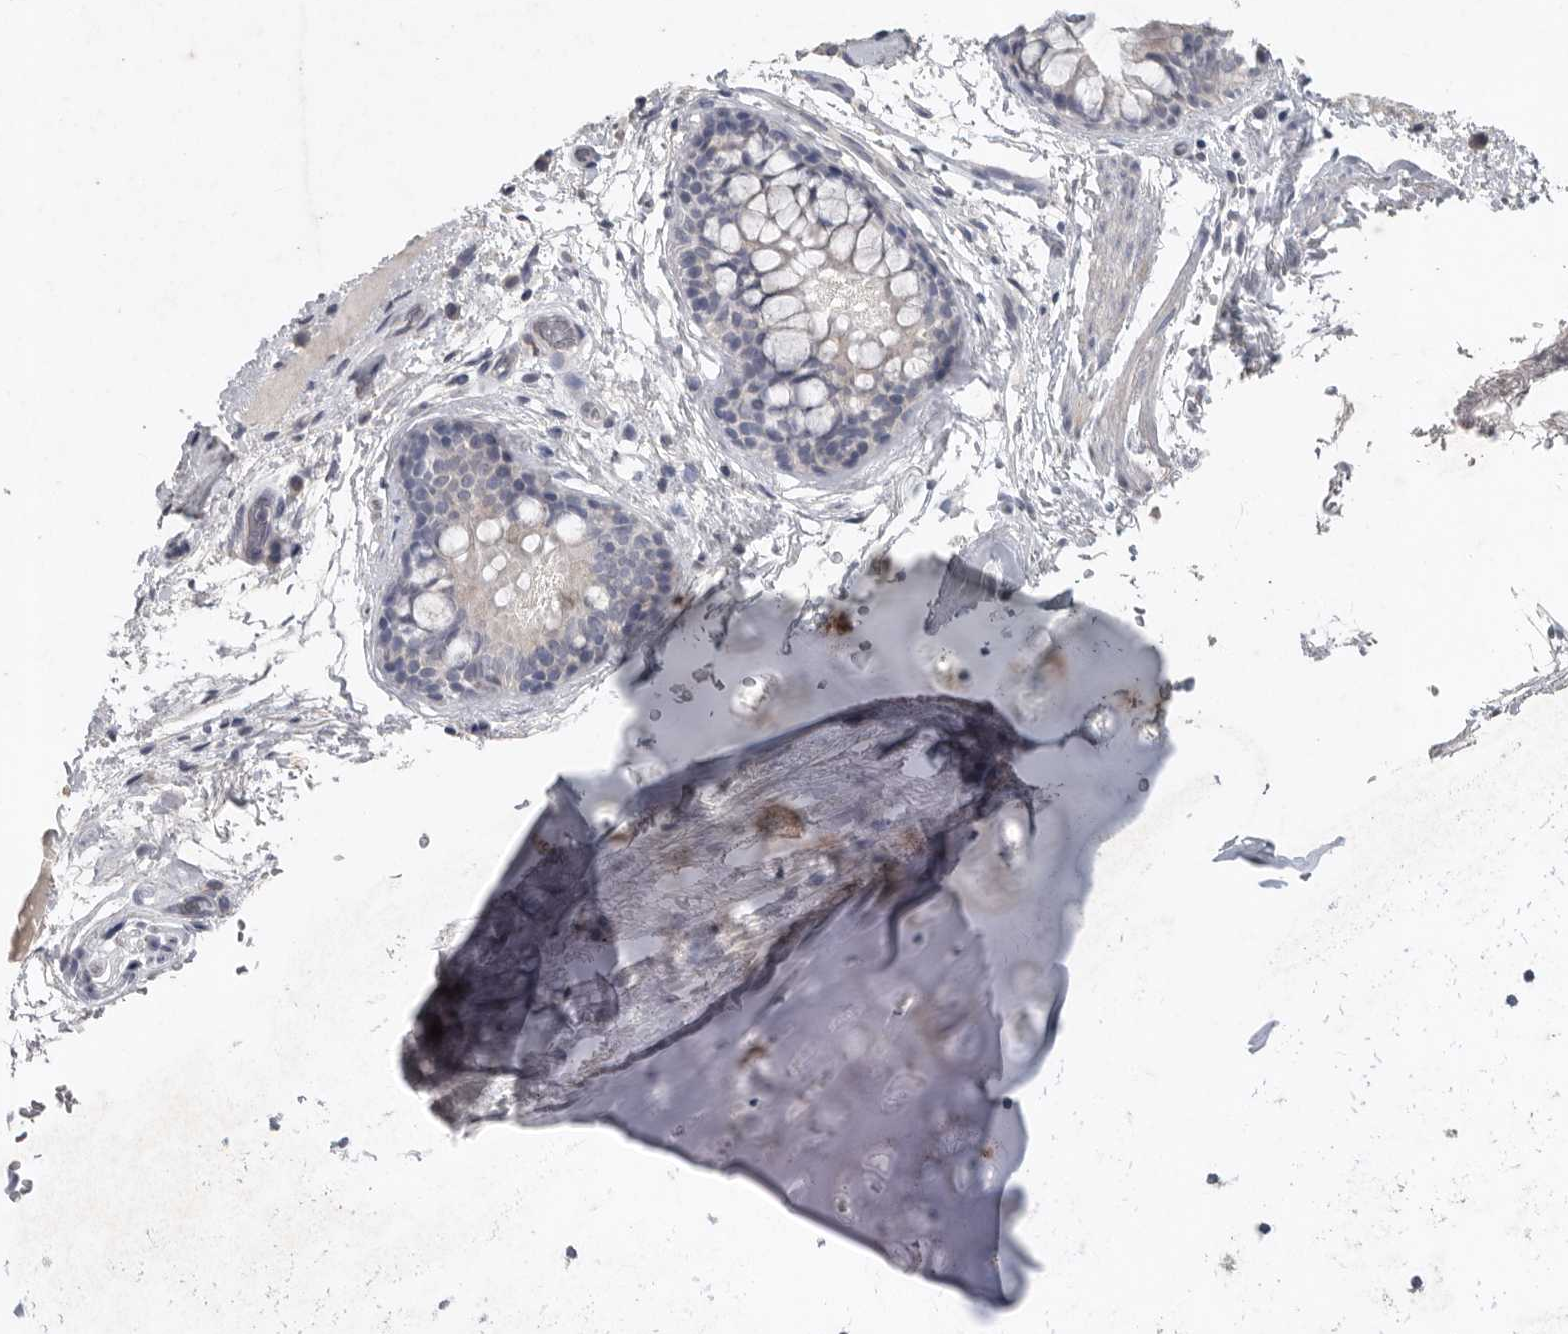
{"staining": {"intensity": "negative", "quantity": "none", "location": "none"}, "tissue": "bronchus", "cell_type": "Respiratory epithelial cells", "image_type": "normal", "snomed": [{"axis": "morphology", "description": "Normal tissue, NOS"}, {"axis": "topography", "description": "Cartilage tissue"}], "caption": "IHC photomicrograph of benign bronchus: human bronchus stained with DAB (3,3'-diaminobenzidine) displays no significant protein staining in respiratory epithelial cells.", "gene": "REG4", "patient": {"sex": "female", "age": 63}}